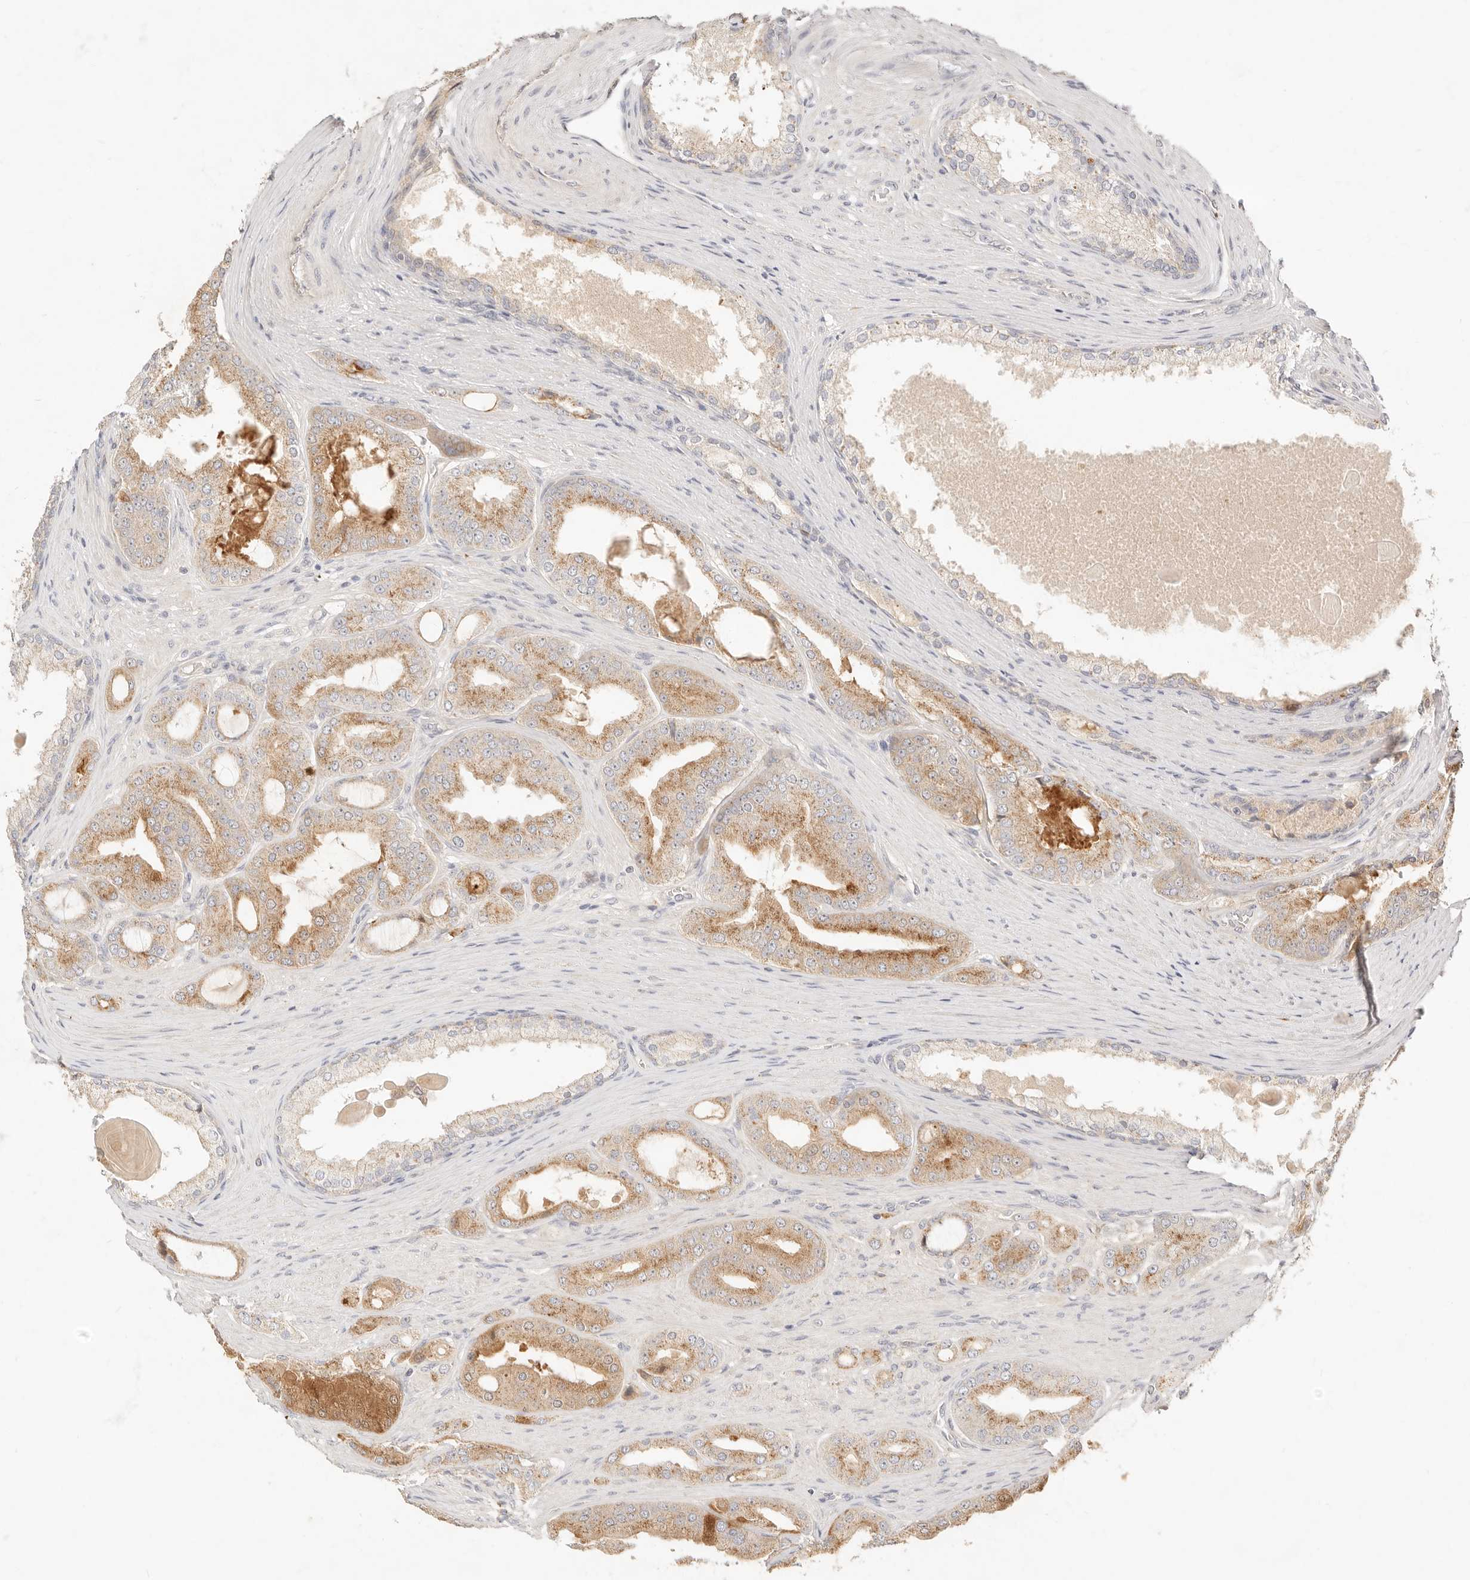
{"staining": {"intensity": "moderate", "quantity": "25%-75%", "location": "cytoplasmic/membranous"}, "tissue": "prostate cancer", "cell_type": "Tumor cells", "image_type": "cancer", "snomed": [{"axis": "morphology", "description": "Adenocarcinoma, High grade"}, {"axis": "topography", "description": "Prostate"}], "caption": "Immunohistochemical staining of high-grade adenocarcinoma (prostate) reveals medium levels of moderate cytoplasmic/membranous protein expression in approximately 25%-75% of tumor cells.", "gene": "ACOX1", "patient": {"sex": "male", "age": 60}}